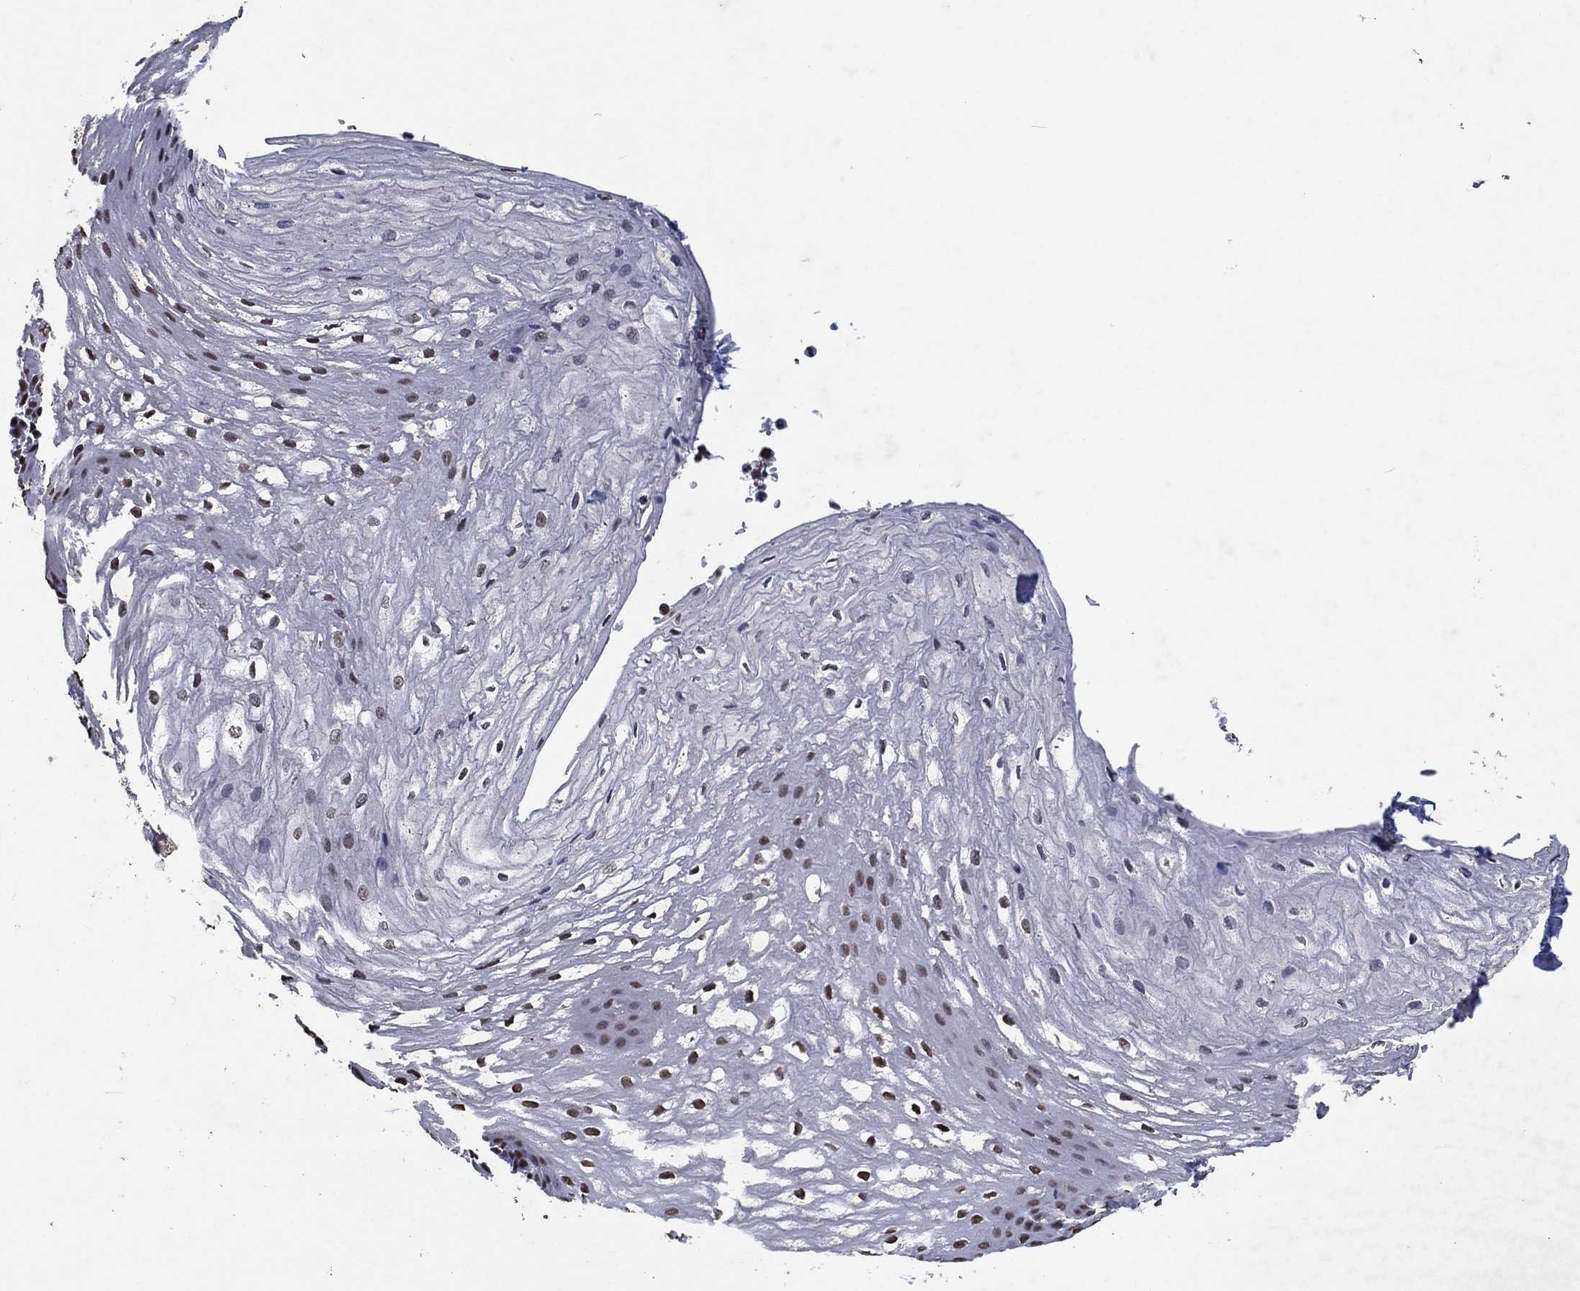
{"staining": {"intensity": "strong", "quantity": "<25%", "location": "nuclear"}, "tissue": "esophagus", "cell_type": "Squamous epithelial cells", "image_type": "normal", "snomed": [{"axis": "morphology", "description": "Normal tissue, NOS"}, {"axis": "topography", "description": "Esophagus"}], "caption": "Immunohistochemistry (DAB (3,3'-diaminobenzidine)) staining of normal human esophagus demonstrates strong nuclear protein staining in about <25% of squamous epithelial cells. (IHC, brightfield microscopy, high magnification).", "gene": "ZBTB42", "patient": {"sex": "male", "age": 72}}